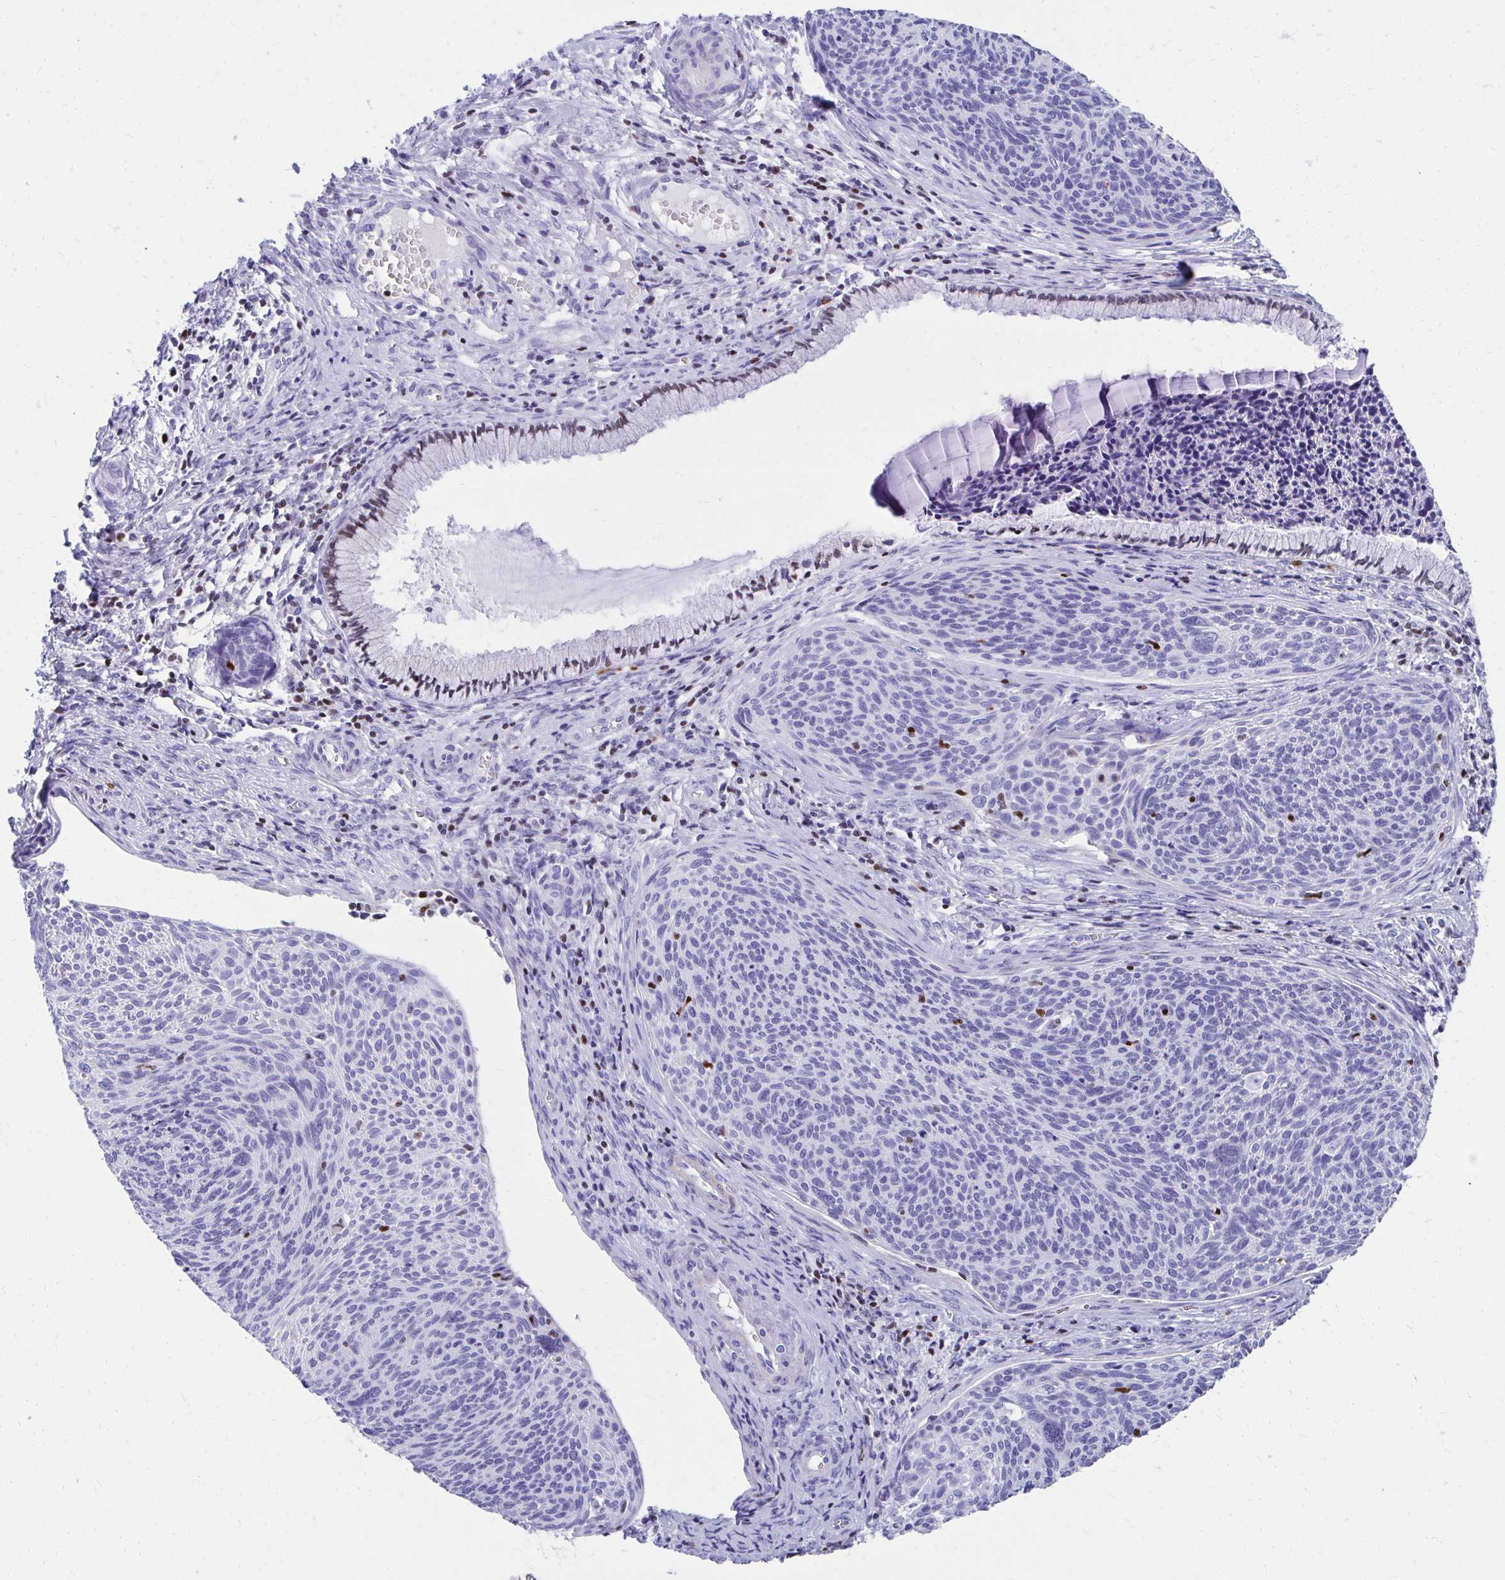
{"staining": {"intensity": "negative", "quantity": "none", "location": "none"}, "tissue": "cervical cancer", "cell_type": "Tumor cells", "image_type": "cancer", "snomed": [{"axis": "morphology", "description": "Squamous cell carcinoma, NOS"}, {"axis": "topography", "description": "Cervix"}], "caption": "Immunohistochemistry (IHC) of squamous cell carcinoma (cervical) exhibits no staining in tumor cells. Brightfield microscopy of IHC stained with DAB (brown) and hematoxylin (blue), captured at high magnification.", "gene": "RUNX3", "patient": {"sex": "female", "age": 49}}